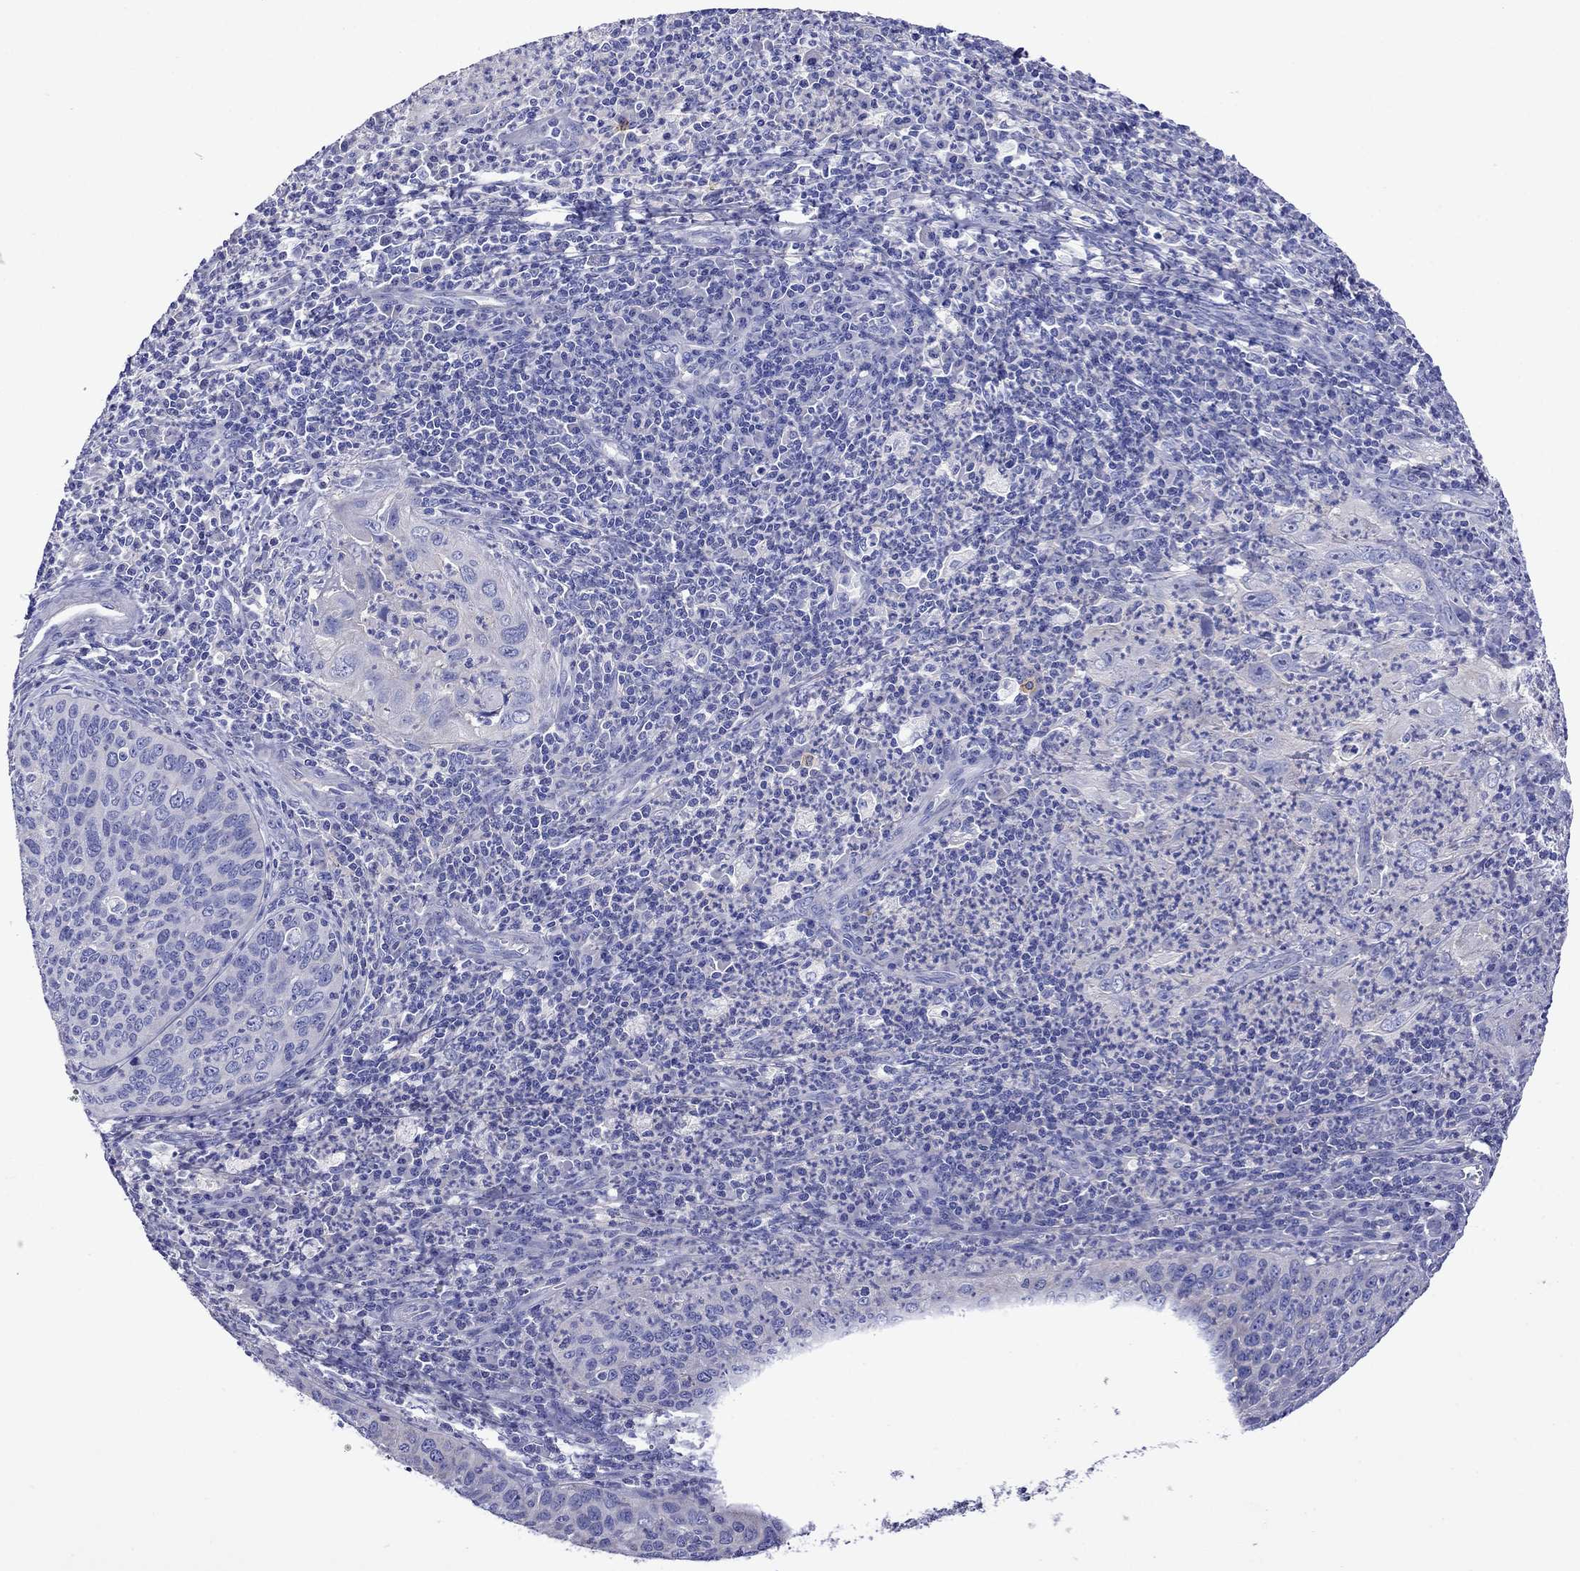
{"staining": {"intensity": "negative", "quantity": "none", "location": "none"}, "tissue": "cervical cancer", "cell_type": "Tumor cells", "image_type": "cancer", "snomed": [{"axis": "morphology", "description": "Squamous cell carcinoma, NOS"}, {"axis": "topography", "description": "Cervix"}], "caption": "Immunohistochemistry micrograph of cervical cancer stained for a protein (brown), which displays no expression in tumor cells.", "gene": "SCG2", "patient": {"sex": "female", "age": 26}}